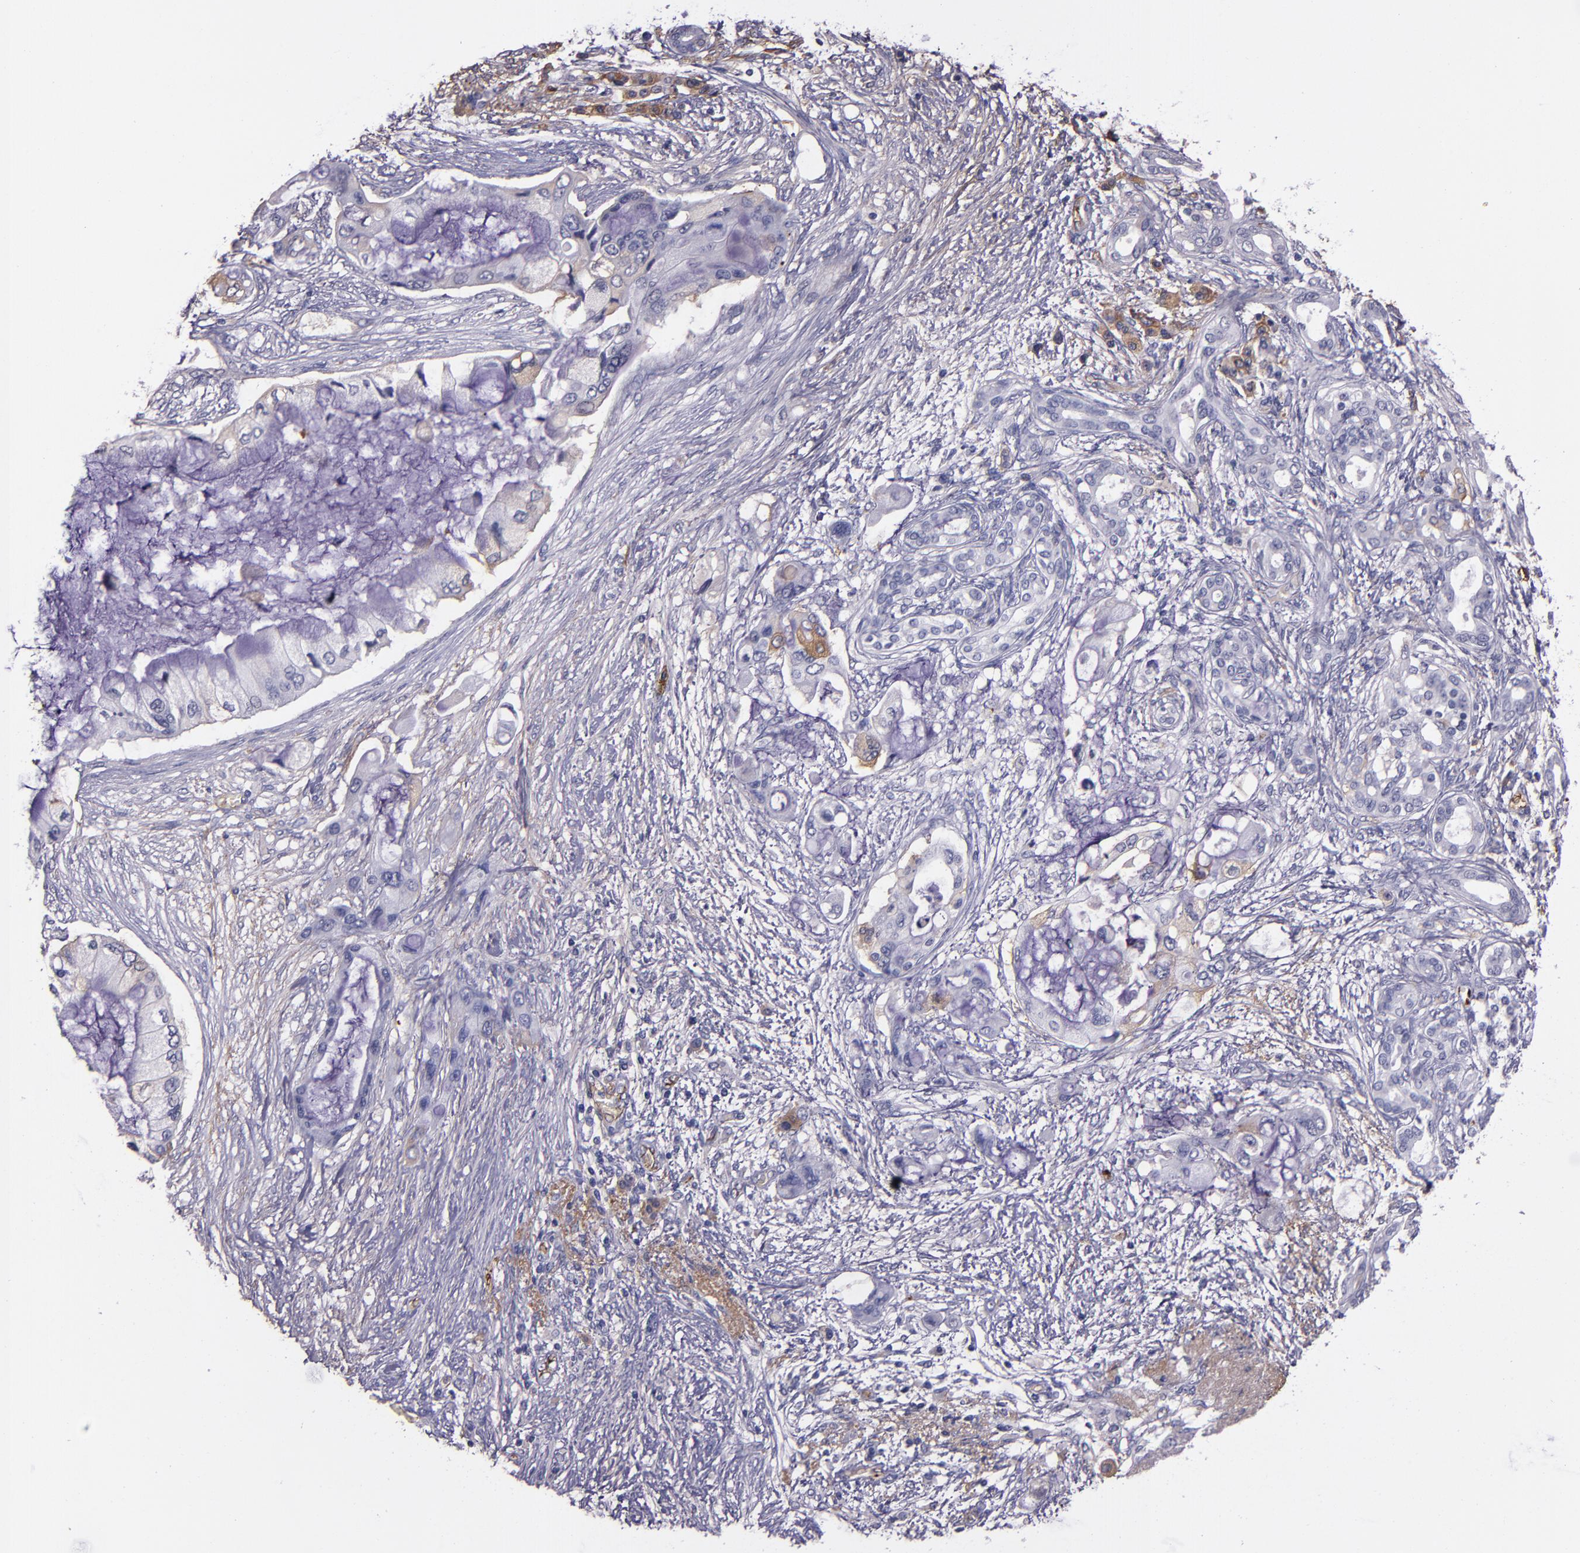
{"staining": {"intensity": "weak", "quantity": "<25%", "location": "cytoplasmic/membranous"}, "tissue": "pancreatic cancer", "cell_type": "Tumor cells", "image_type": "cancer", "snomed": [{"axis": "morphology", "description": "Adenocarcinoma, NOS"}, {"axis": "topography", "description": "Pancreas"}], "caption": "A micrograph of pancreatic cancer (adenocarcinoma) stained for a protein displays no brown staining in tumor cells.", "gene": "A2M", "patient": {"sex": "female", "age": 59}}